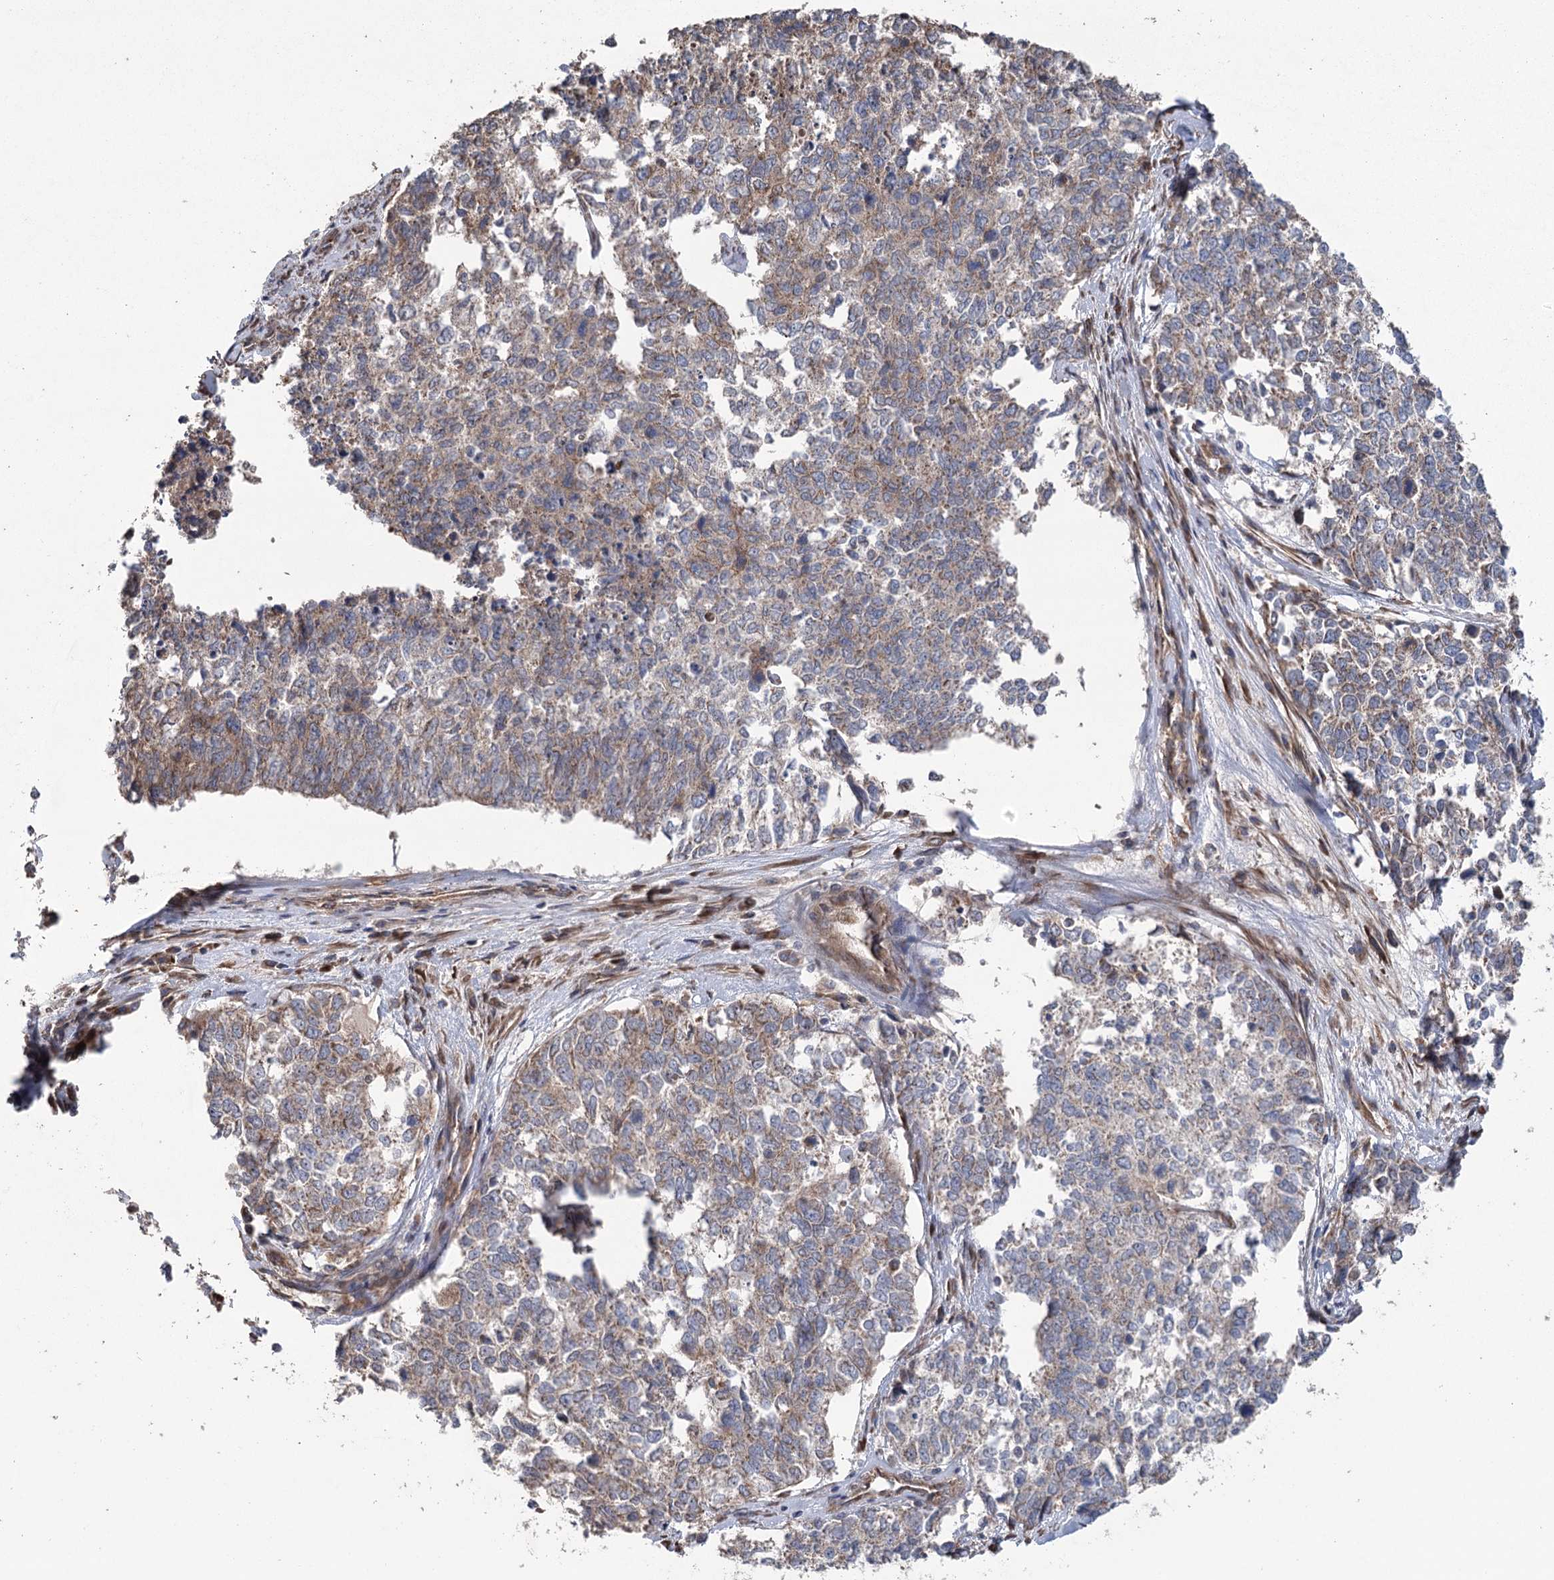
{"staining": {"intensity": "moderate", "quantity": ">75%", "location": "cytoplasmic/membranous"}, "tissue": "cervical cancer", "cell_type": "Tumor cells", "image_type": "cancer", "snomed": [{"axis": "morphology", "description": "Squamous cell carcinoma, NOS"}, {"axis": "topography", "description": "Cervix"}], "caption": "Cervical cancer was stained to show a protein in brown. There is medium levels of moderate cytoplasmic/membranous expression in approximately >75% of tumor cells.", "gene": "RWDD4", "patient": {"sex": "female", "age": 63}}